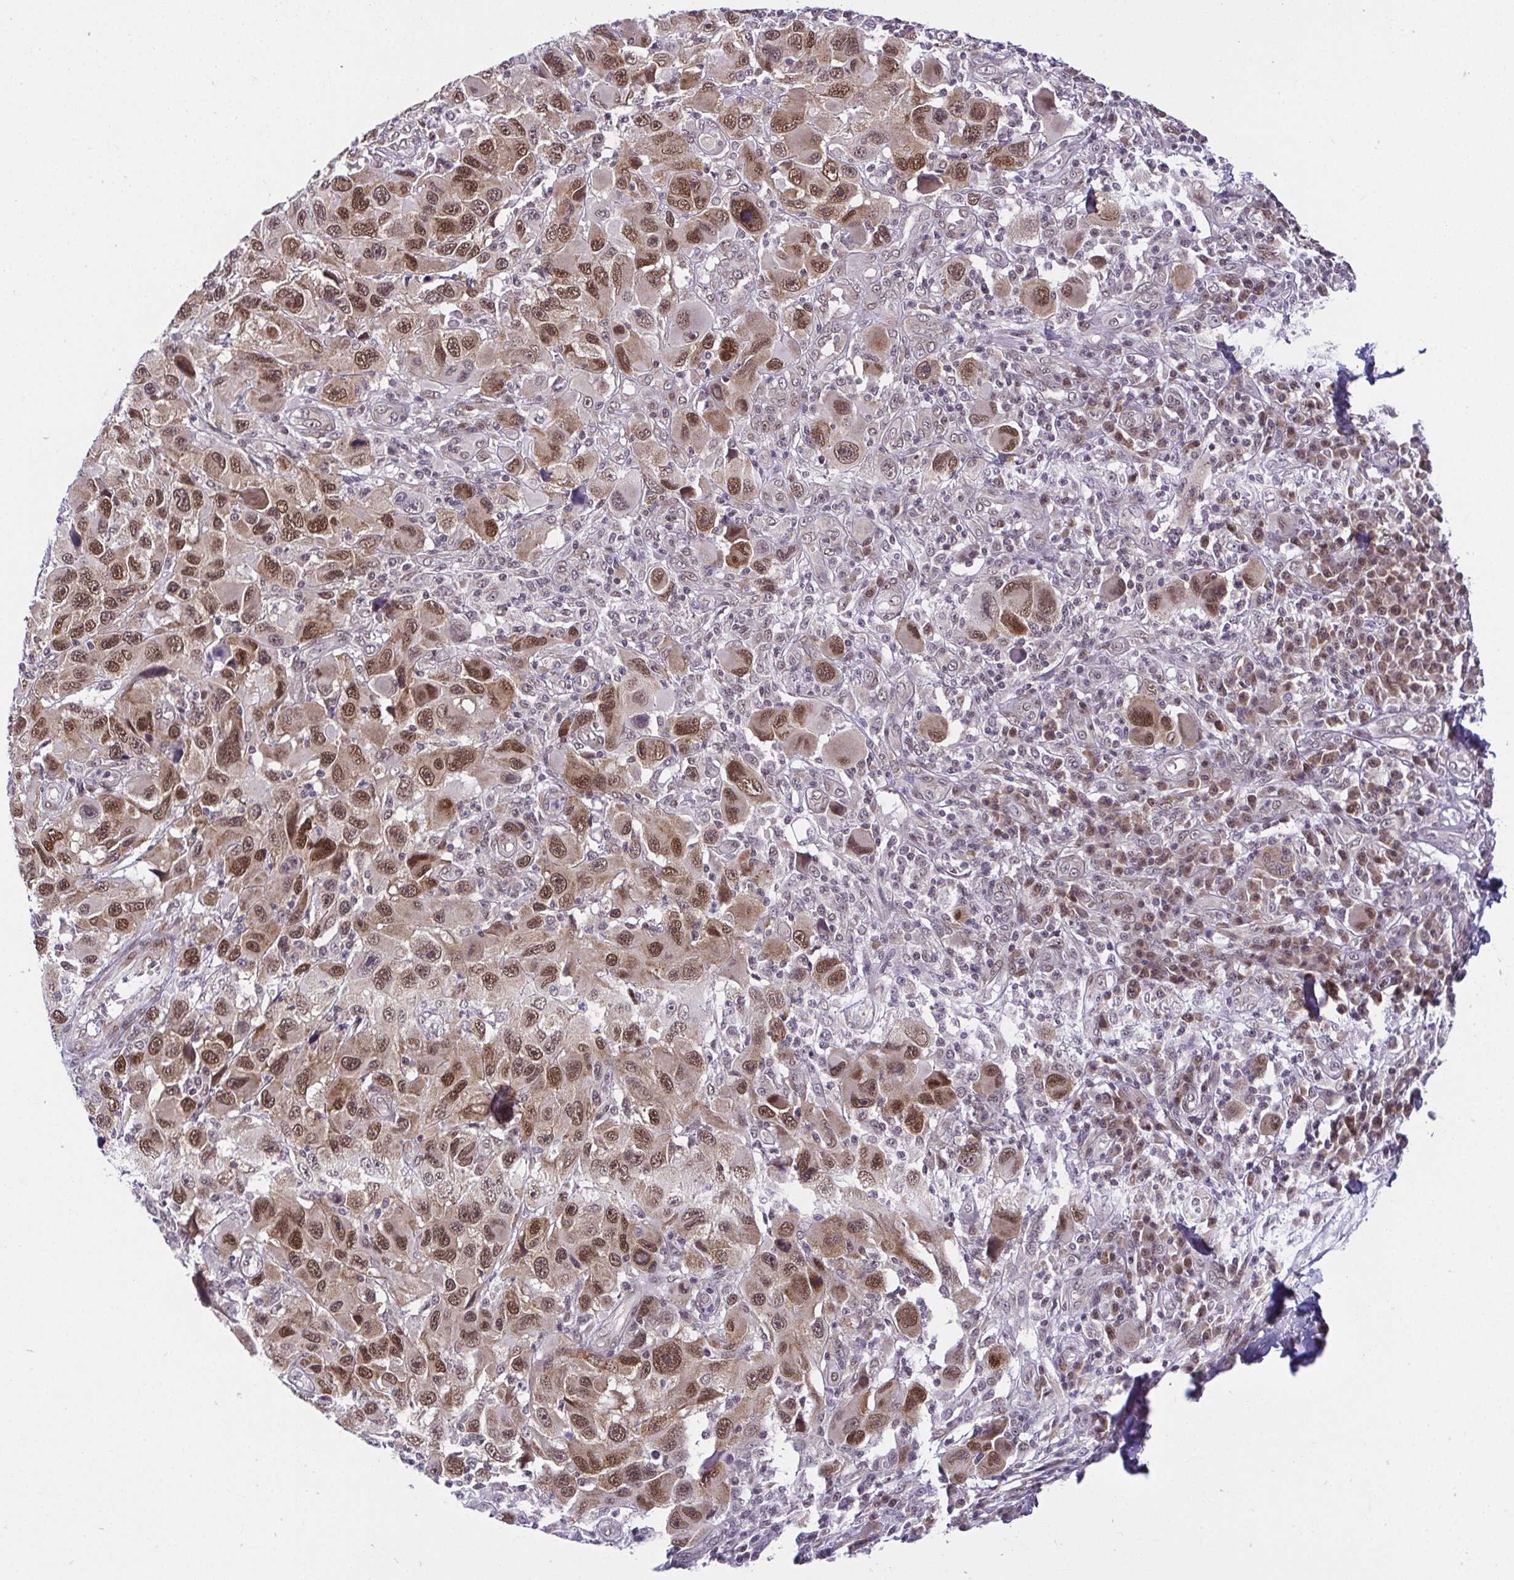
{"staining": {"intensity": "moderate", "quantity": ">75%", "location": "nuclear"}, "tissue": "melanoma", "cell_type": "Tumor cells", "image_type": "cancer", "snomed": [{"axis": "morphology", "description": "Malignant melanoma, NOS"}, {"axis": "topography", "description": "Skin"}], "caption": "Protein staining by immunohistochemistry displays moderate nuclear expression in about >75% of tumor cells in malignant melanoma. (DAB IHC, brown staining for protein, blue staining for nuclei).", "gene": "RBM3", "patient": {"sex": "male", "age": 53}}